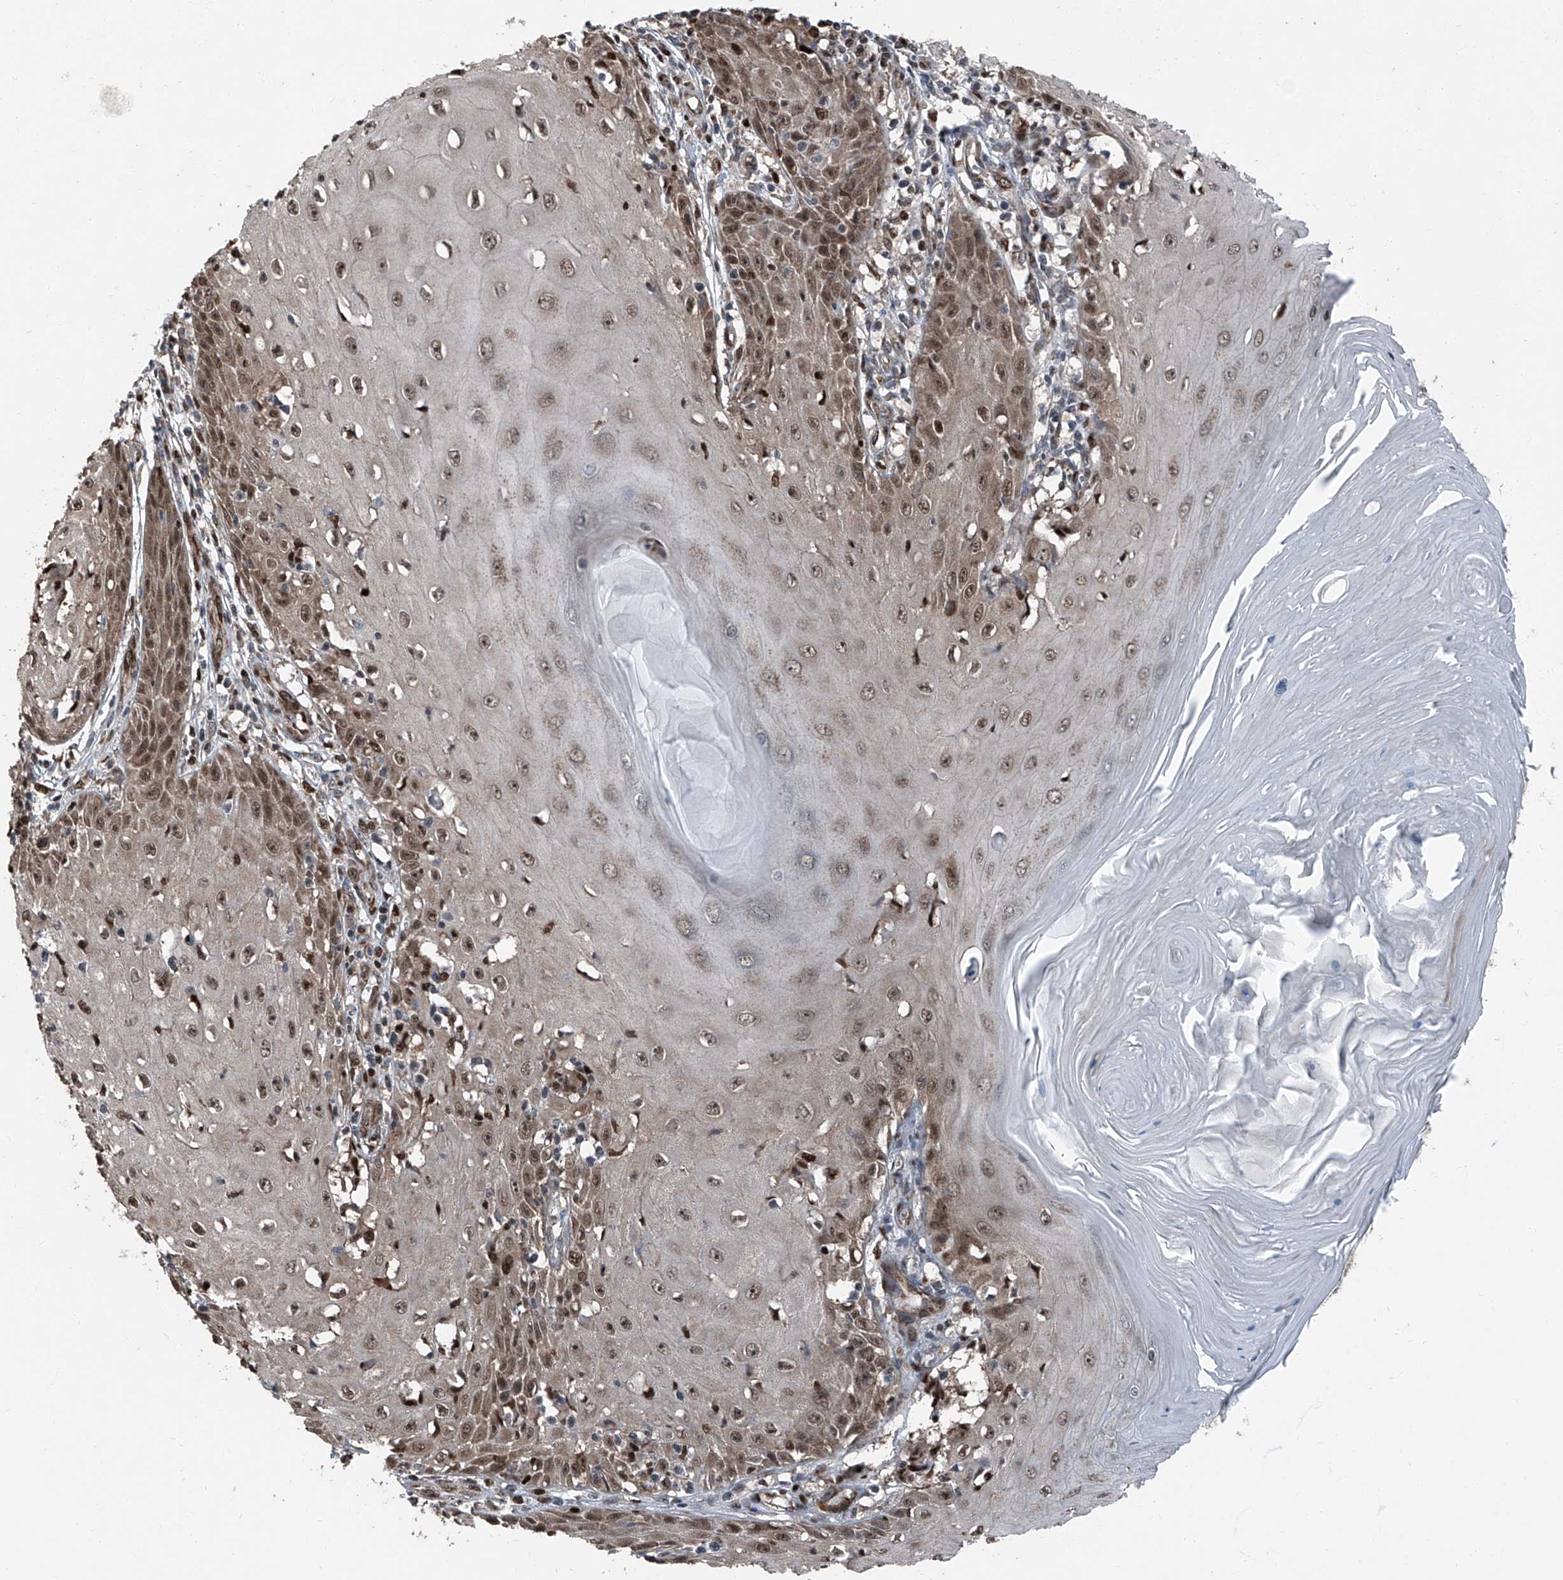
{"staining": {"intensity": "moderate", "quantity": ">75%", "location": "nuclear"}, "tissue": "skin cancer", "cell_type": "Tumor cells", "image_type": "cancer", "snomed": [{"axis": "morphology", "description": "Squamous cell carcinoma, NOS"}, {"axis": "topography", "description": "Skin"}], "caption": "A brown stain shows moderate nuclear positivity of a protein in squamous cell carcinoma (skin) tumor cells.", "gene": "FKBP5", "patient": {"sex": "female", "age": 73}}